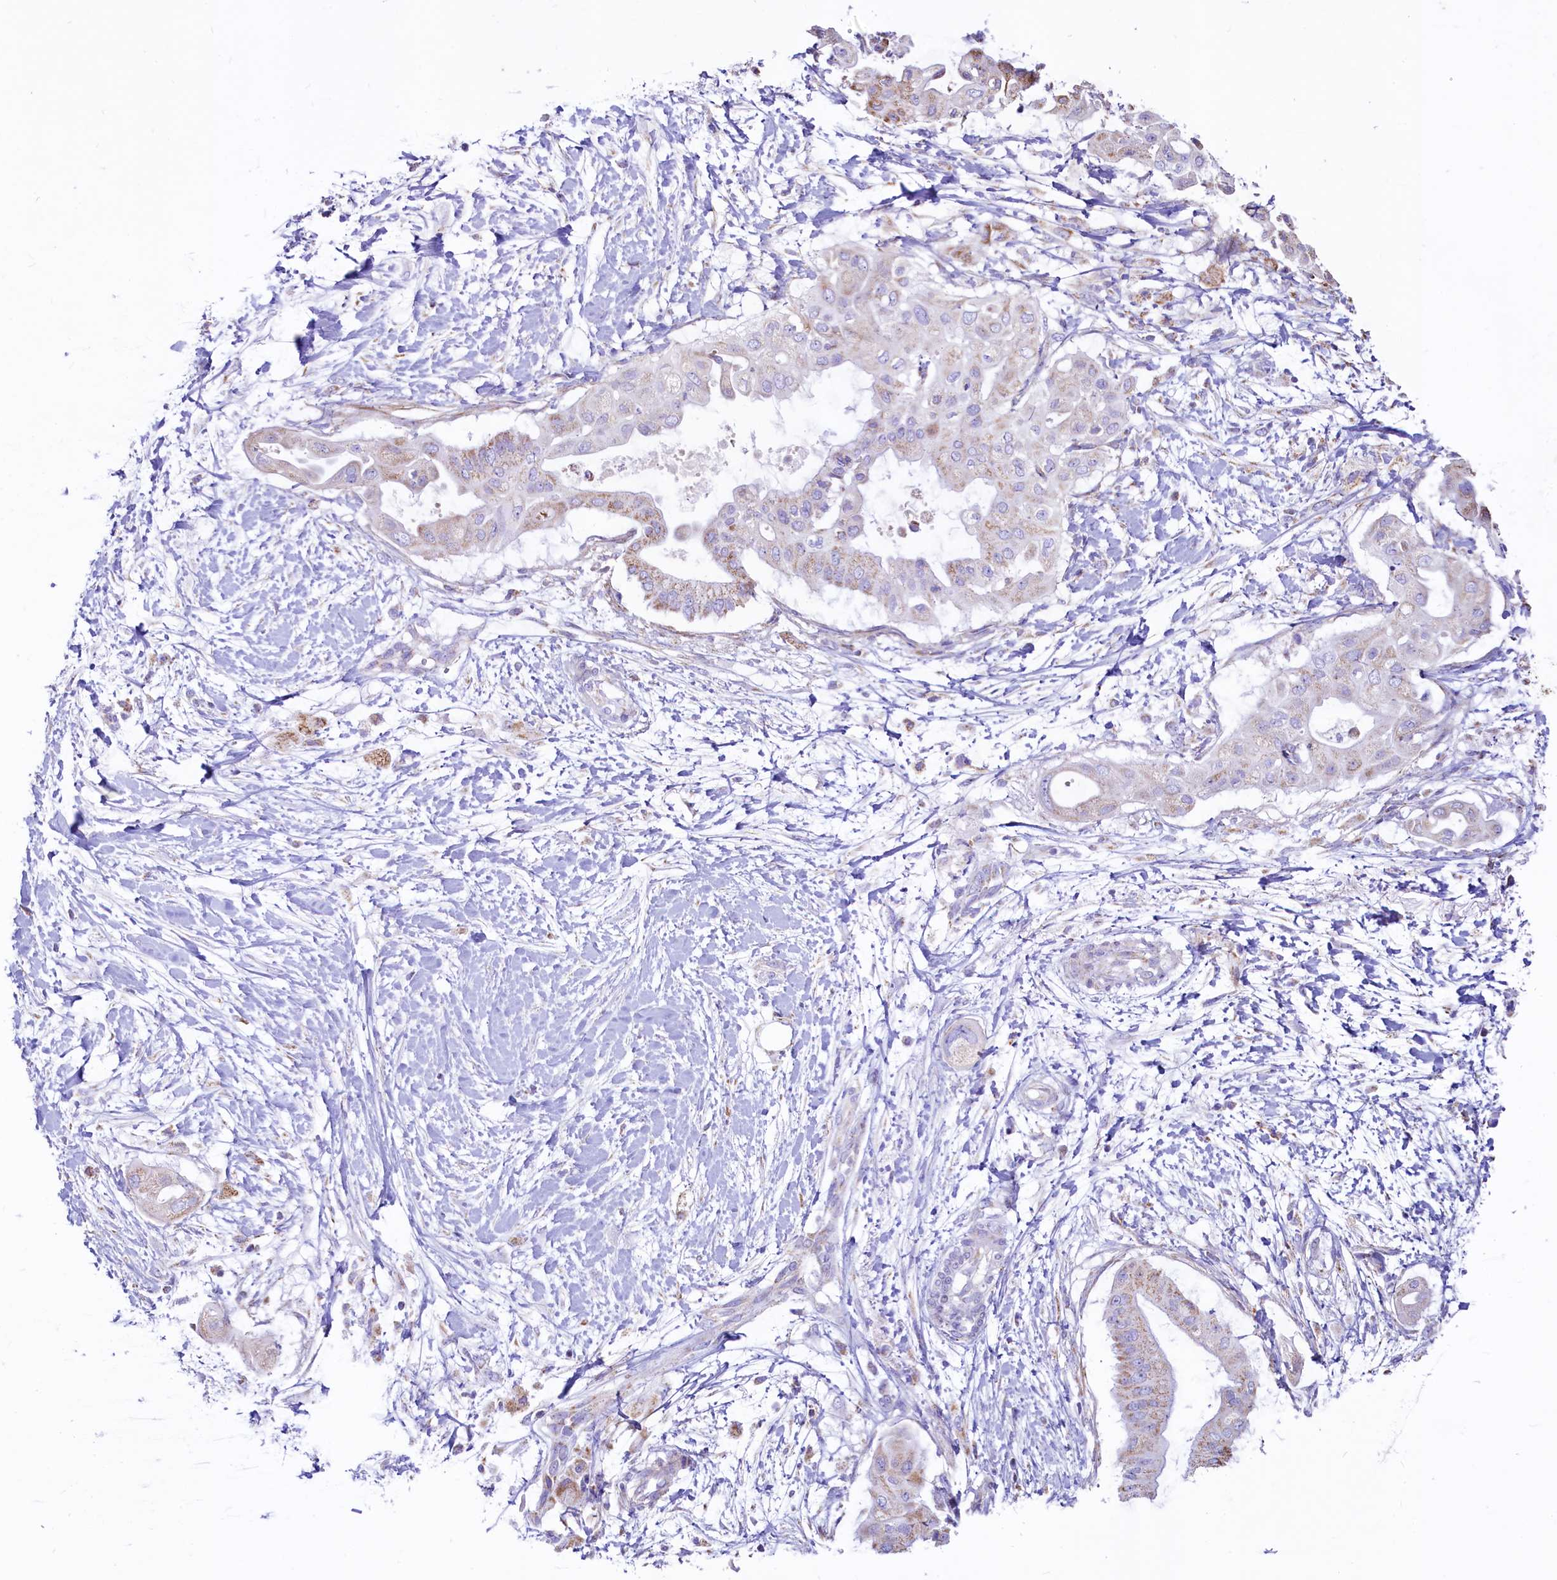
{"staining": {"intensity": "weak", "quantity": "<25%", "location": "cytoplasmic/membranous"}, "tissue": "pancreatic cancer", "cell_type": "Tumor cells", "image_type": "cancer", "snomed": [{"axis": "morphology", "description": "Adenocarcinoma, NOS"}, {"axis": "topography", "description": "Pancreas"}], "caption": "Tumor cells show no significant positivity in adenocarcinoma (pancreatic).", "gene": "VWCE", "patient": {"sex": "male", "age": 68}}